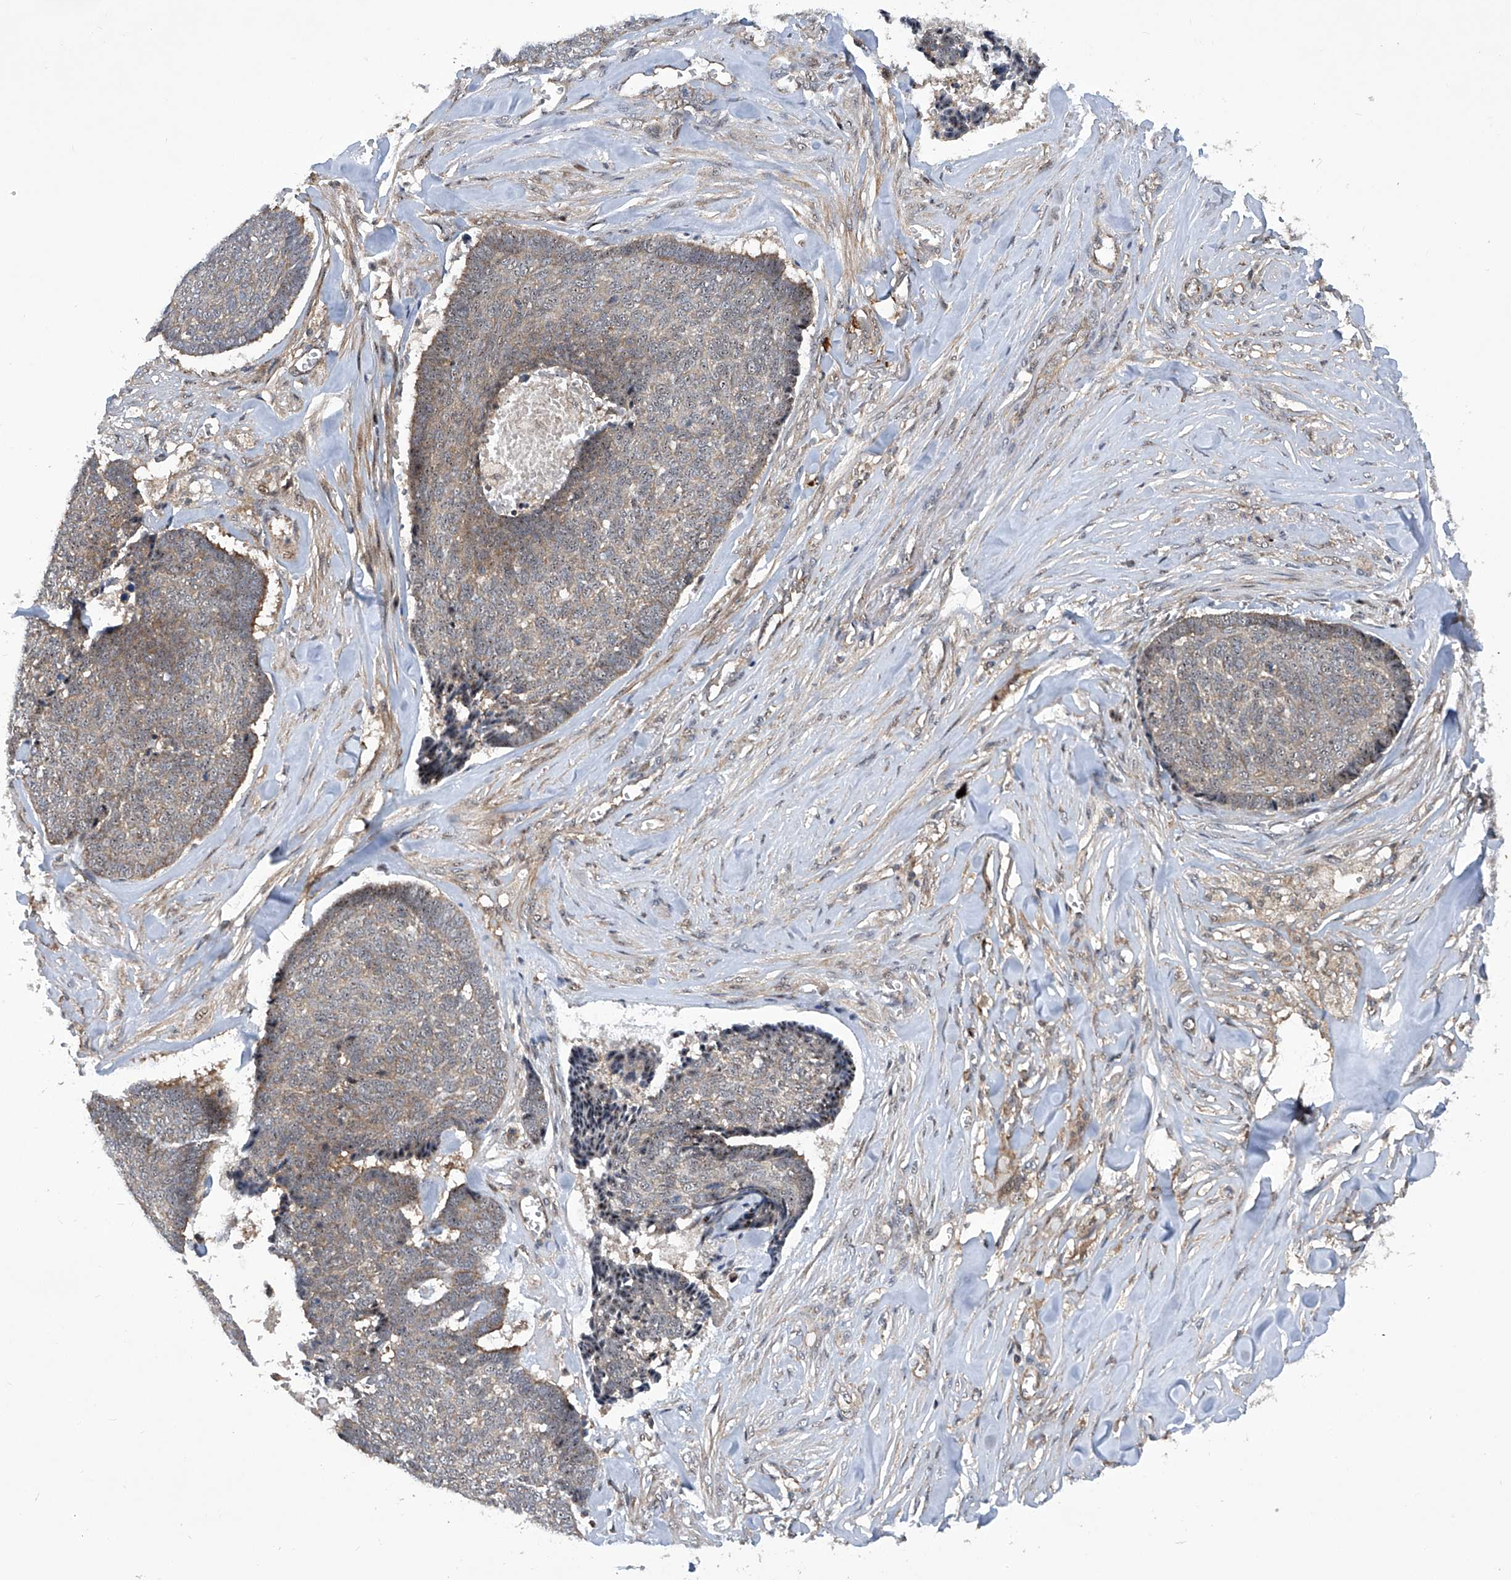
{"staining": {"intensity": "weak", "quantity": "<25%", "location": "cytoplasmic/membranous"}, "tissue": "skin cancer", "cell_type": "Tumor cells", "image_type": "cancer", "snomed": [{"axis": "morphology", "description": "Basal cell carcinoma"}, {"axis": "topography", "description": "Skin"}], "caption": "The photomicrograph reveals no significant staining in tumor cells of skin cancer.", "gene": "CISH", "patient": {"sex": "male", "age": 84}}